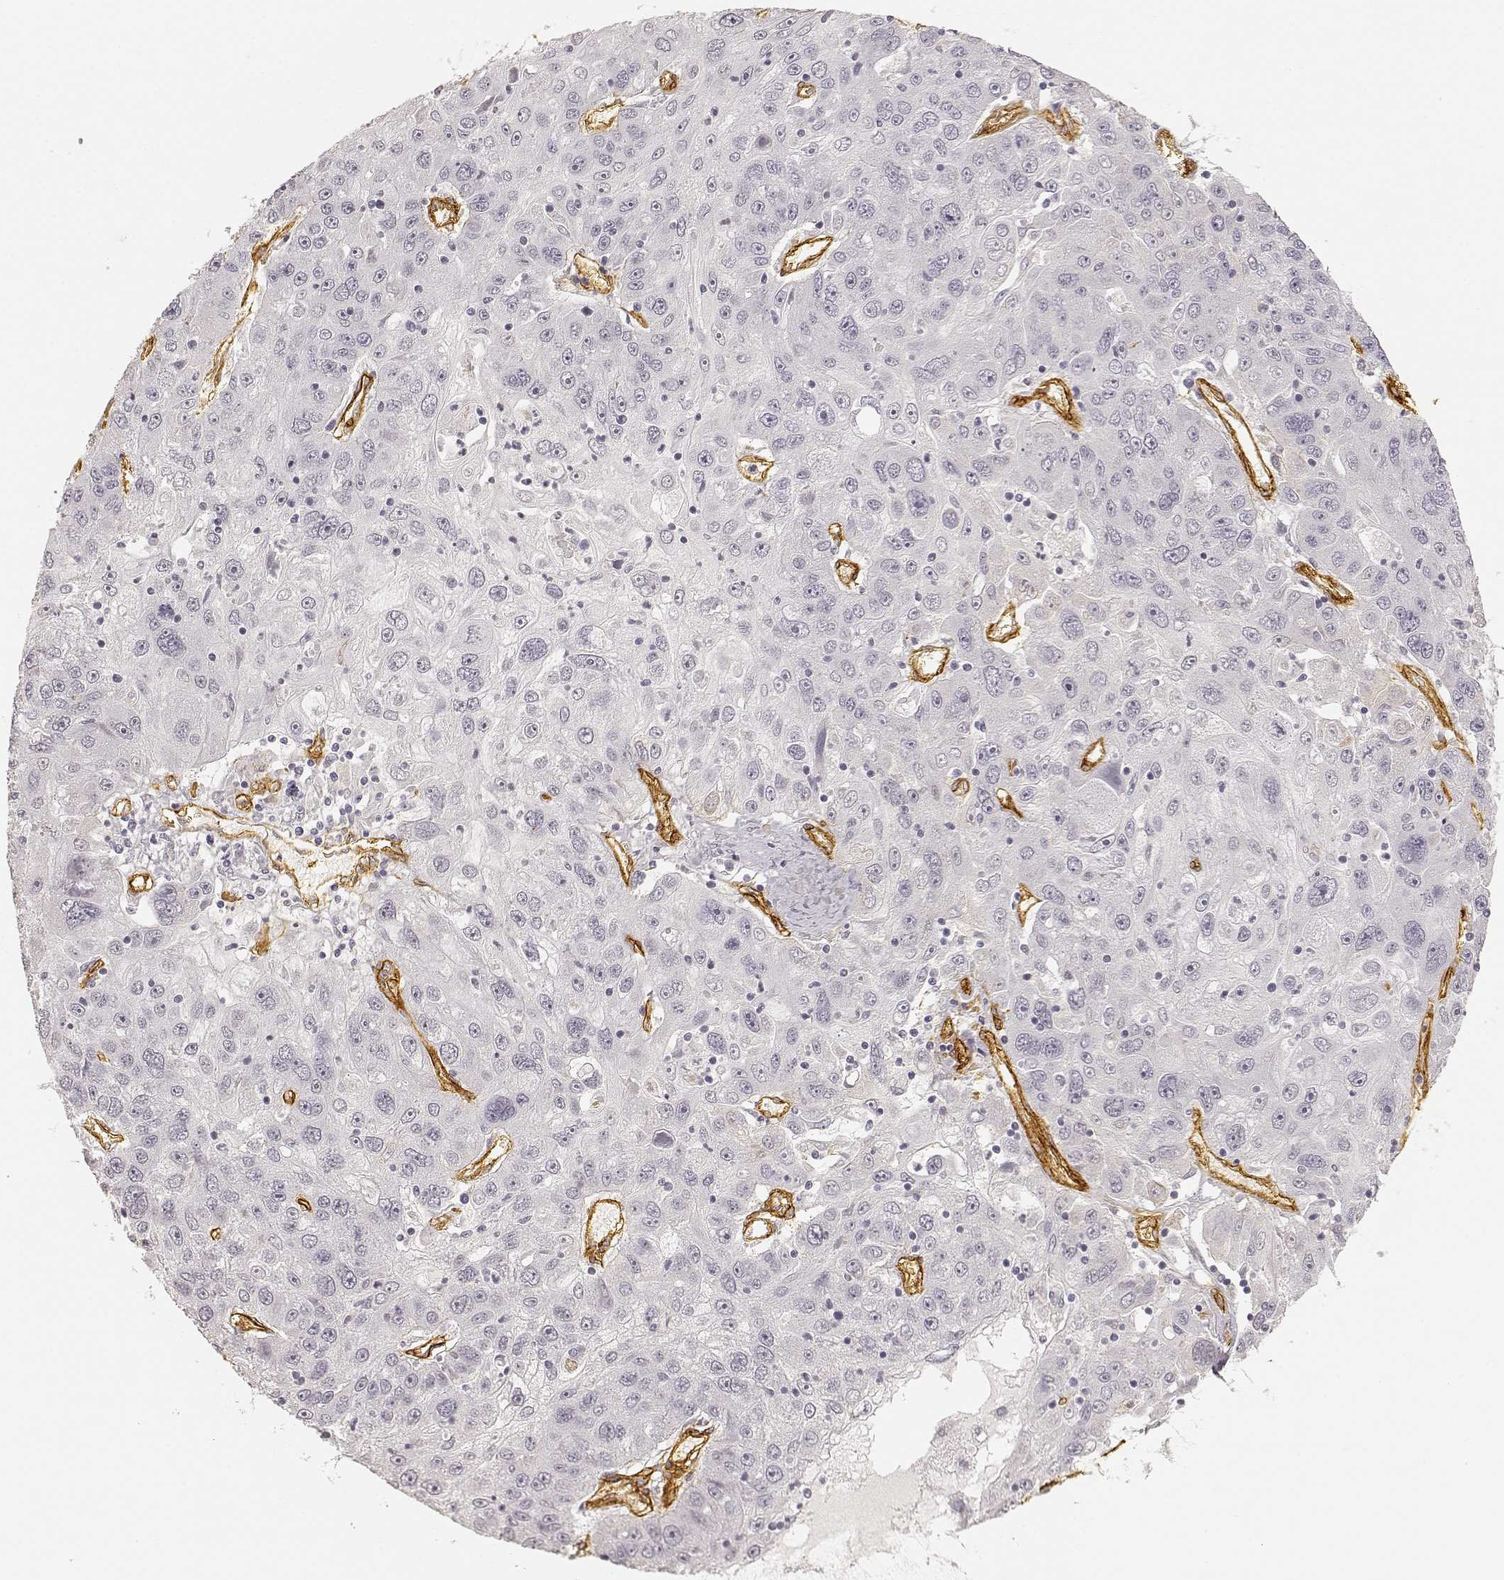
{"staining": {"intensity": "negative", "quantity": "none", "location": "none"}, "tissue": "stomach cancer", "cell_type": "Tumor cells", "image_type": "cancer", "snomed": [{"axis": "morphology", "description": "Adenocarcinoma, NOS"}, {"axis": "topography", "description": "Stomach"}], "caption": "This is a image of immunohistochemistry staining of stomach cancer (adenocarcinoma), which shows no positivity in tumor cells. (Brightfield microscopy of DAB immunohistochemistry at high magnification).", "gene": "LAMA4", "patient": {"sex": "male", "age": 56}}